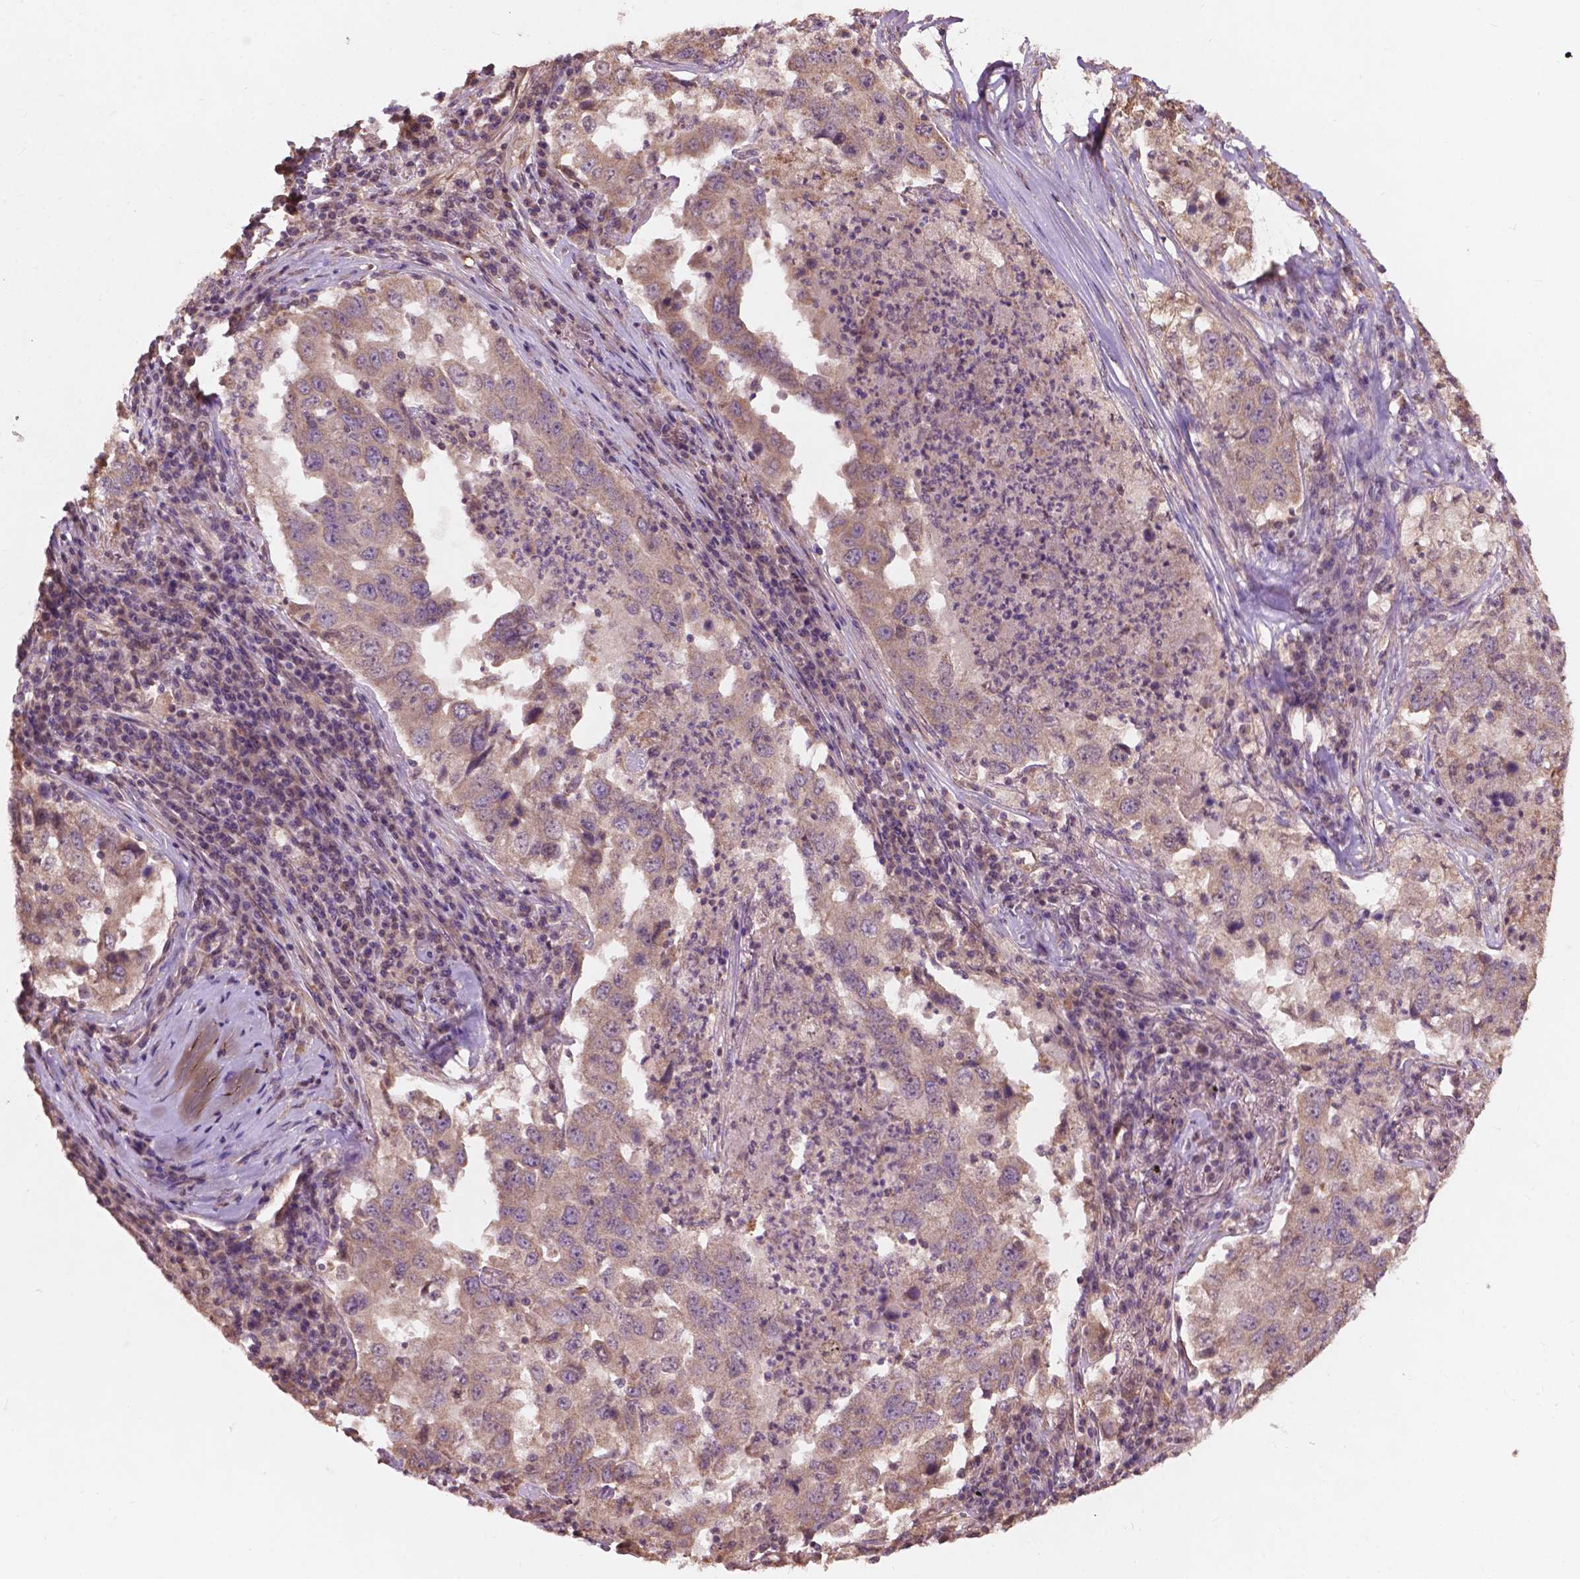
{"staining": {"intensity": "weak", "quantity": "25%-75%", "location": "cytoplasmic/membranous"}, "tissue": "lung cancer", "cell_type": "Tumor cells", "image_type": "cancer", "snomed": [{"axis": "morphology", "description": "Adenocarcinoma, NOS"}, {"axis": "topography", "description": "Lung"}], "caption": "Immunohistochemical staining of human lung cancer exhibits low levels of weak cytoplasmic/membranous positivity in about 25%-75% of tumor cells.", "gene": "CDC42BPA", "patient": {"sex": "male", "age": 73}}